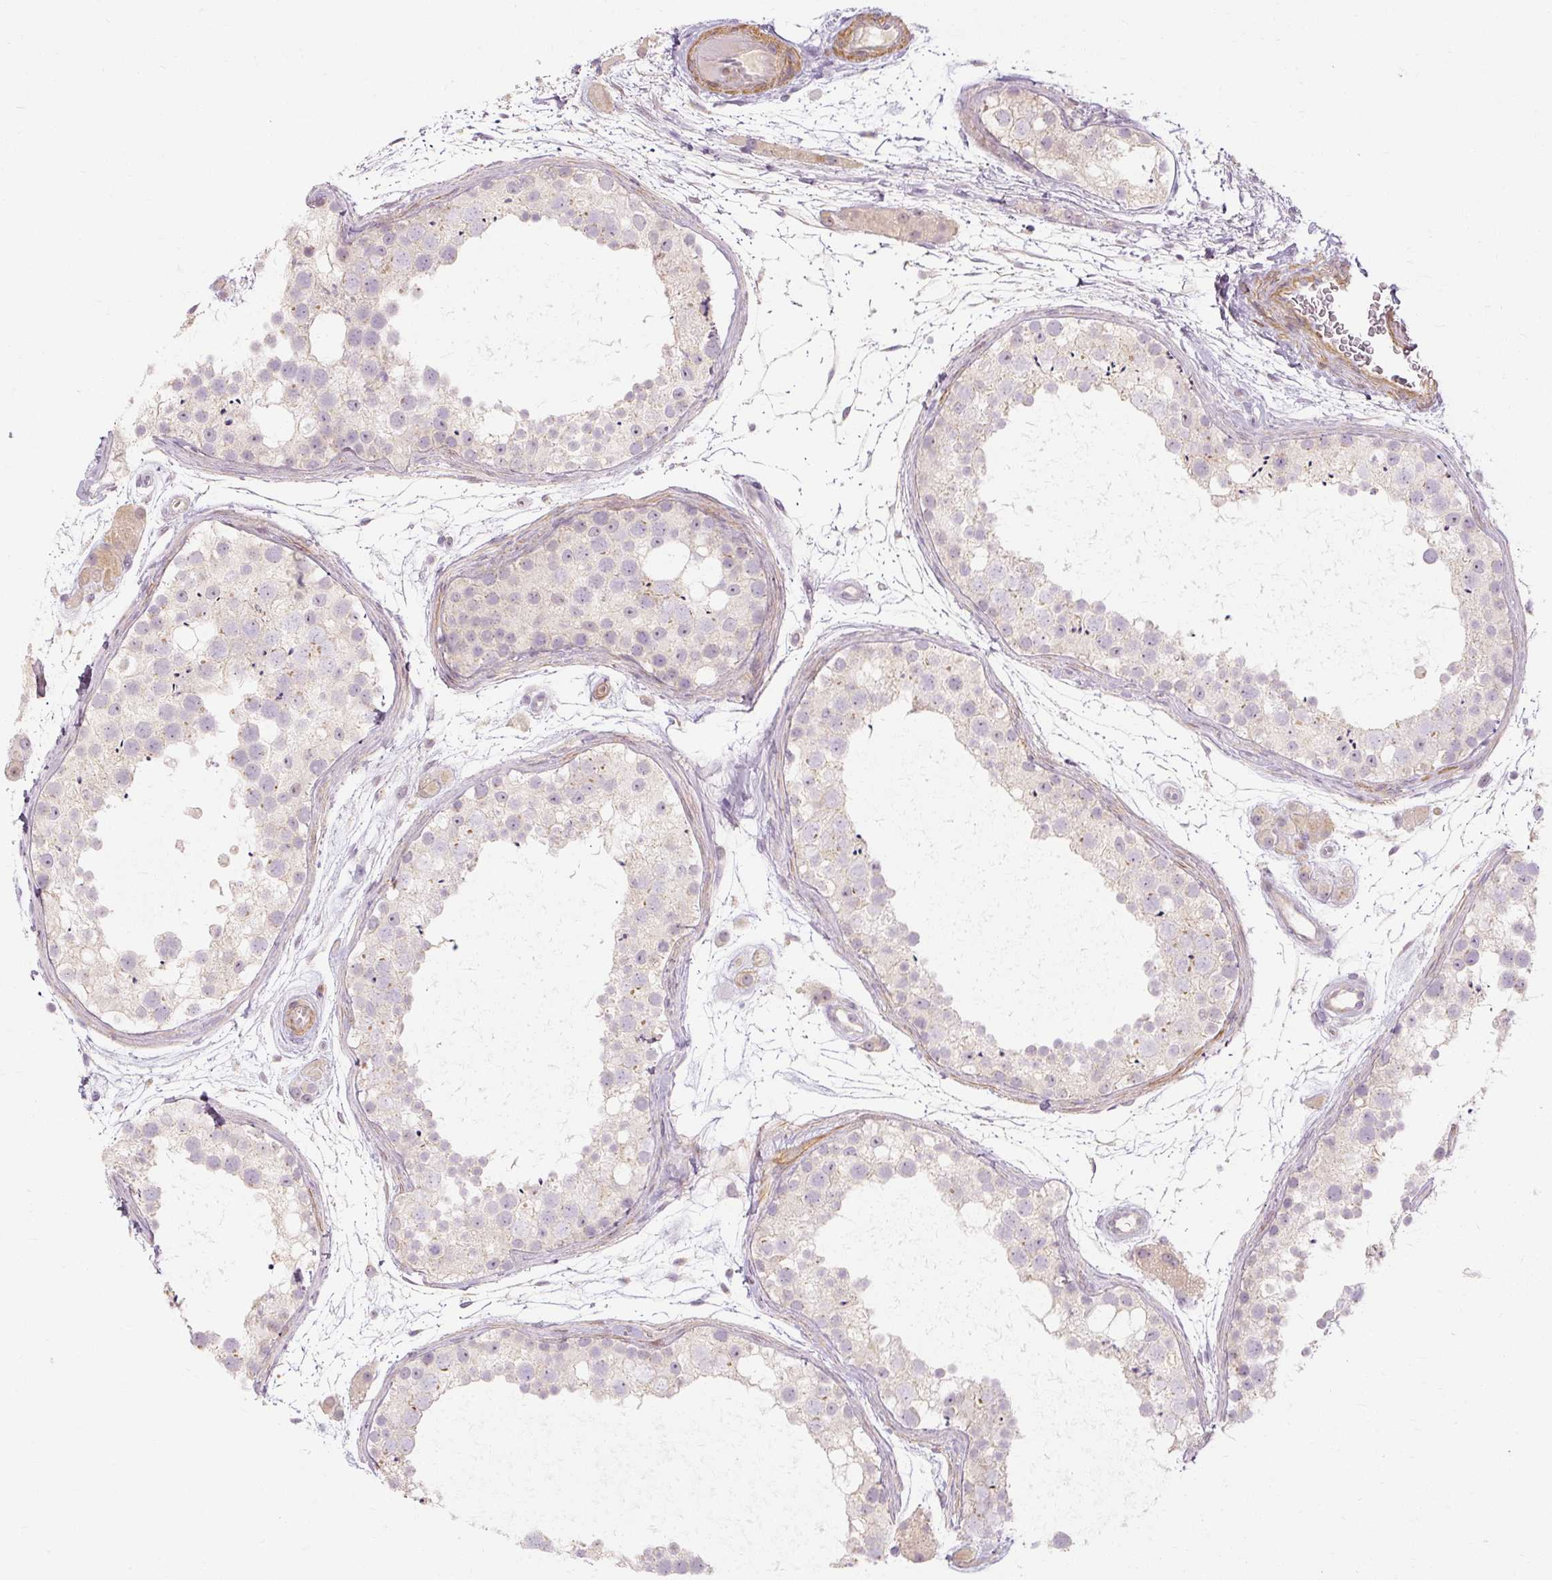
{"staining": {"intensity": "negative", "quantity": "none", "location": "none"}, "tissue": "testis", "cell_type": "Cells in seminiferous ducts", "image_type": "normal", "snomed": [{"axis": "morphology", "description": "Normal tissue, NOS"}, {"axis": "topography", "description": "Testis"}], "caption": "This is an immunohistochemistry photomicrograph of unremarkable human testis. There is no staining in cells in seminiferous ducts.", "gene": "CAPN3", "patient": {"sex": "male", "age": 41}}